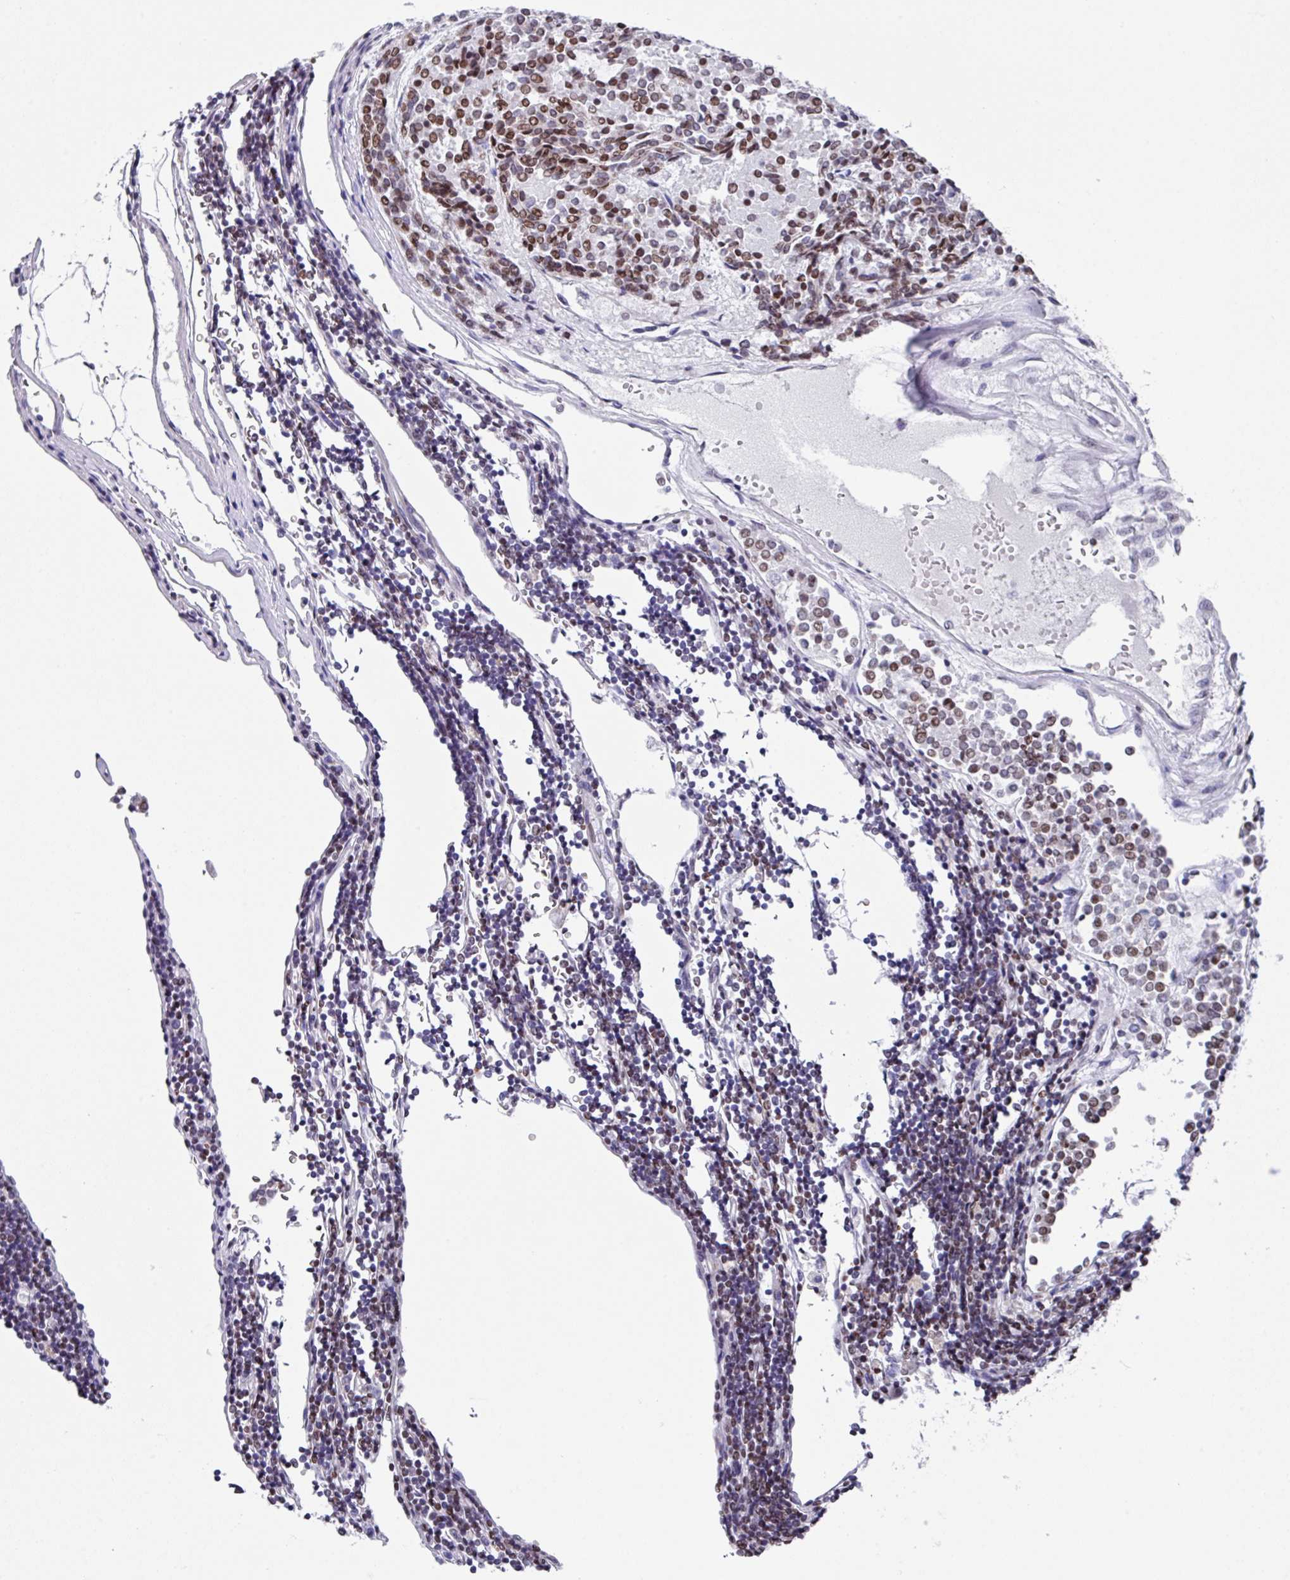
{"staining": {"intensity": "moderate", "quantity": "25%-75%", "location": "nuclear"}, "tissue": "carcinoid", "cell_type": "Tumor cells", "image_type": "cancer", "snomed": [{"axis": "morphology", "description": "Carcinoid, malignant, NOS"}, {"axis": "topography", "description": "Pancreas"}], "caption": "DAB (3,3'-diaminobenzidine) immunohistochemical staining of carcinoid demonstrates moderate nuclear protein positivity in approximately 25%-75% of tumor cells.", "gene": "TCF3", "patient": {"sex": "female", "age": 54}}